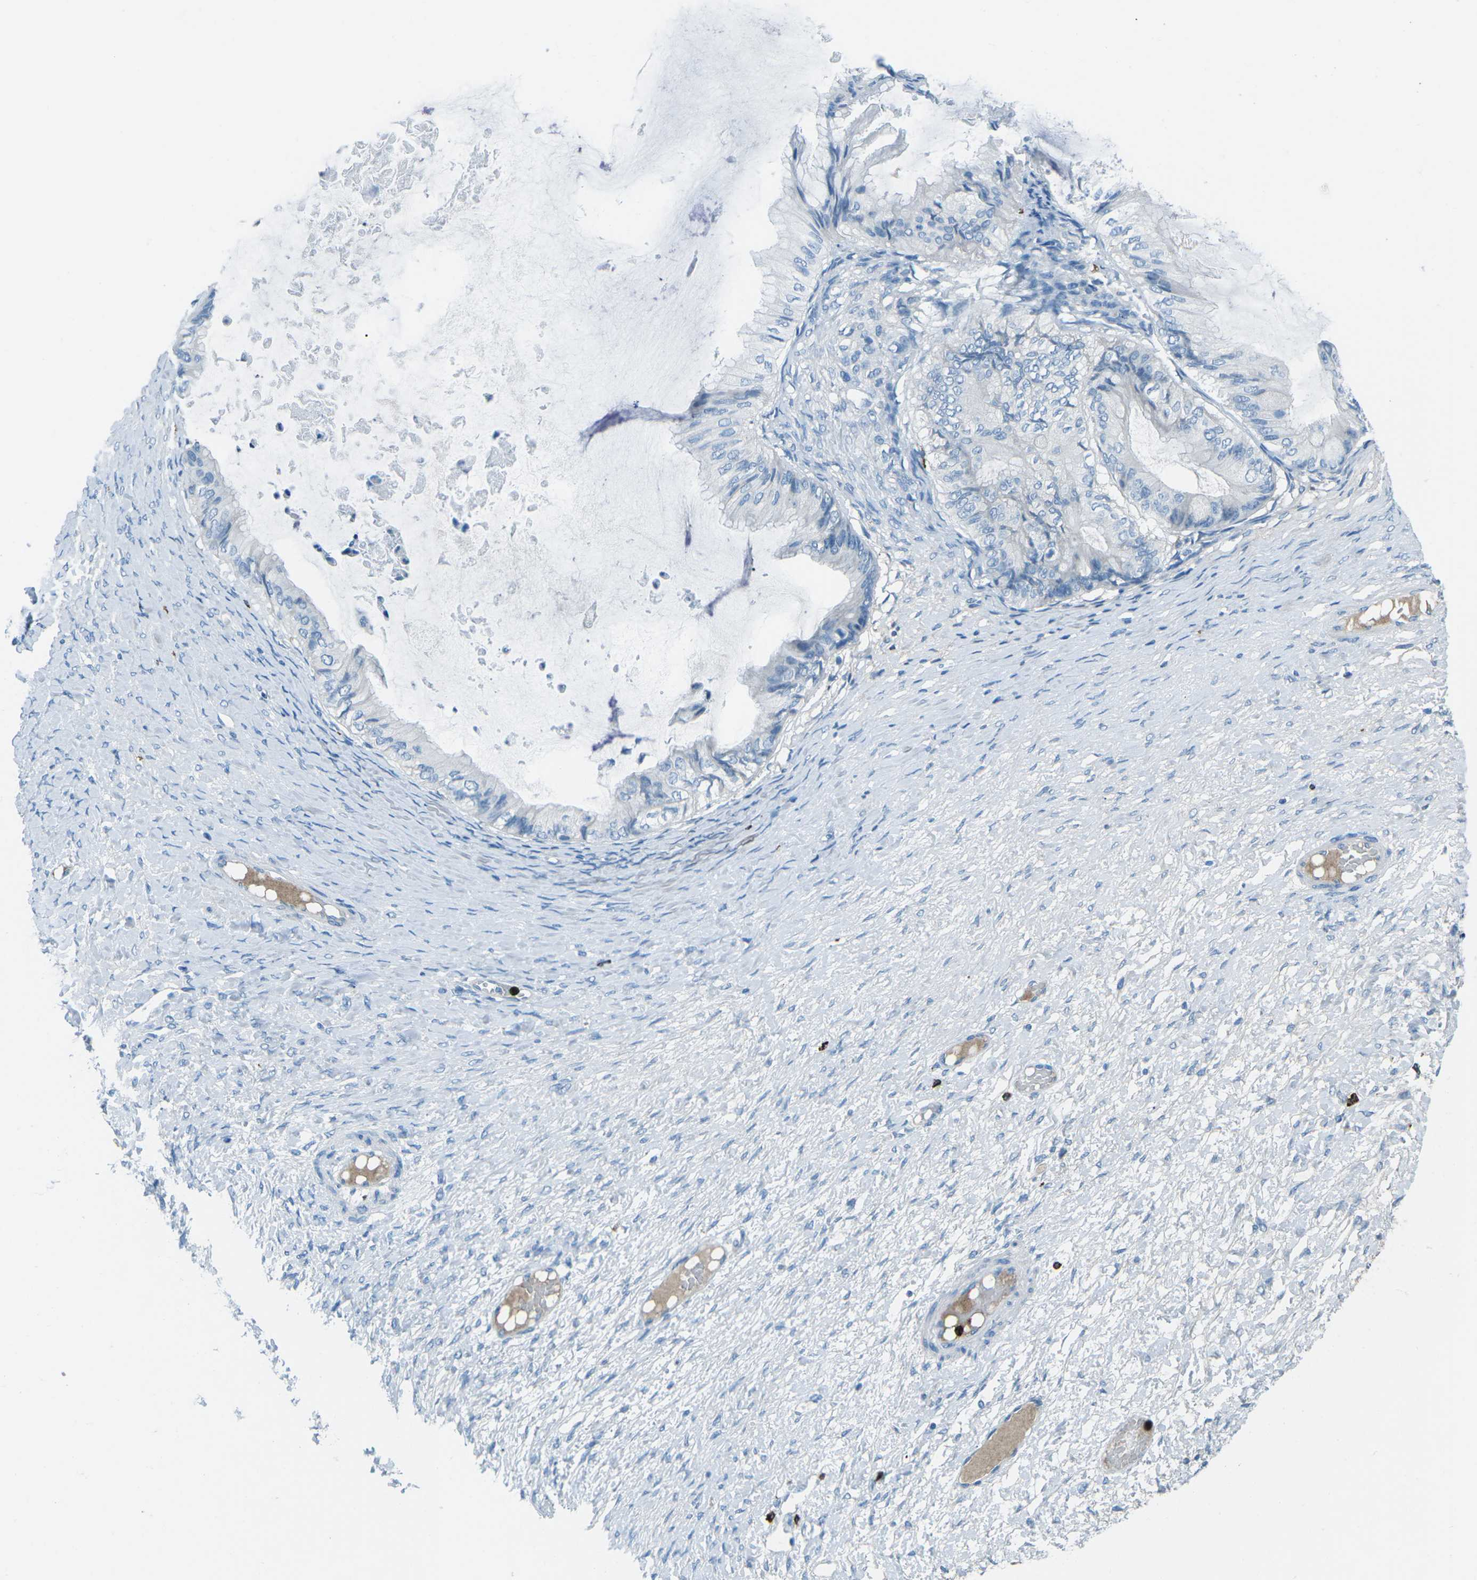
{"staining": {"intensity": "negative", "quantity": "none", "location": "none"}, "tissue": "ovarian cancer", "cell_type": "Tumor cells", "image_type": "cancer", "snomed": [{"axis": "morphology", "description": "Cystadenocarcinoma, mucinous, NOS"}, {"axis": "topography", "description": "Ovary"}], "caption": "Human ovarian mucinous cystadenocarcinoma stained for a protein using immunohistochemistry (IHC) exhibits no positivity in tumor cells.", "gene": "FCN1", "patient": {"sex": "female", "age": 61}}